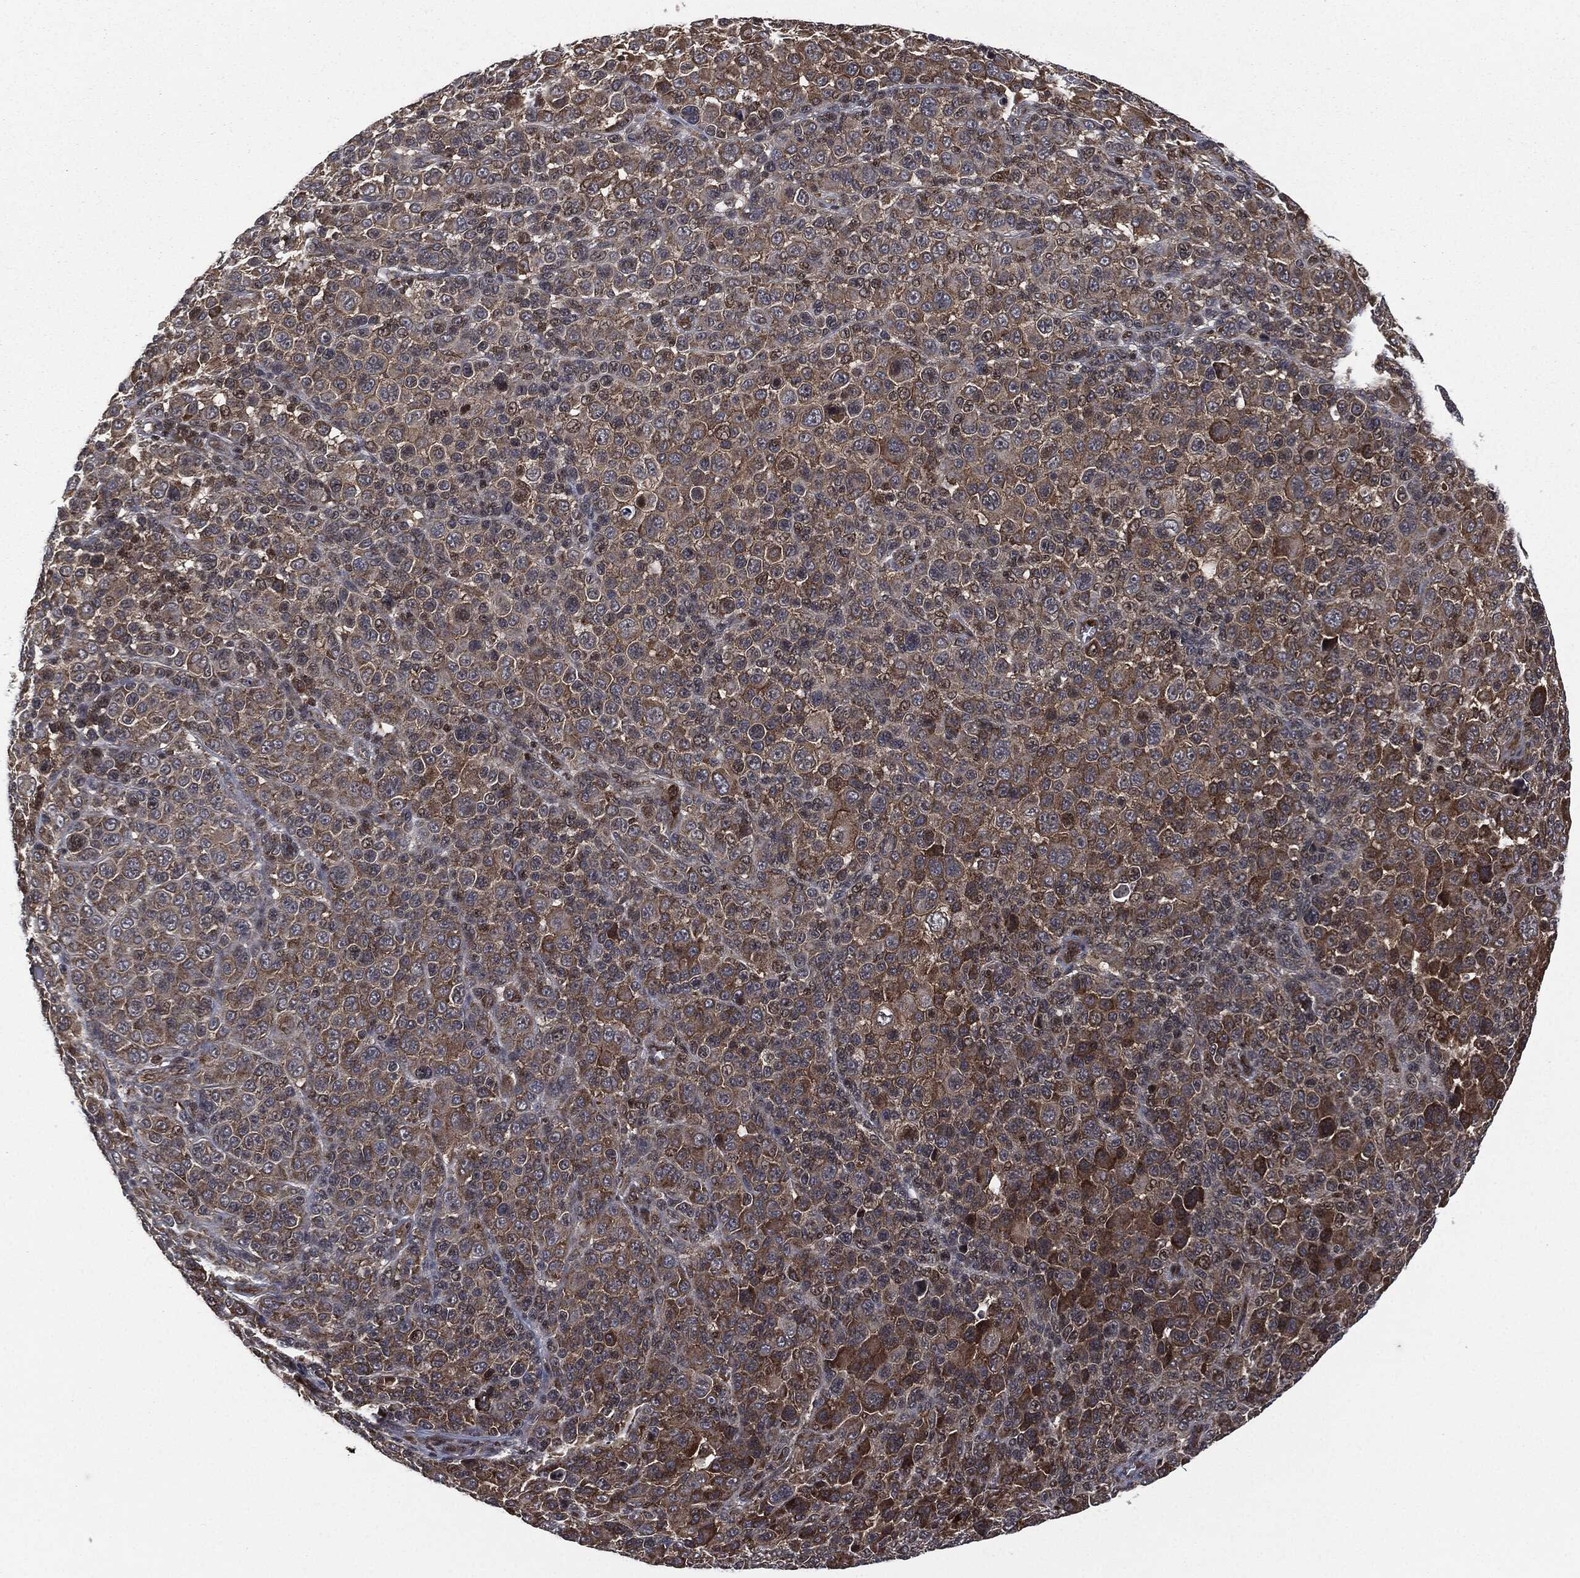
{"staining": {"intensity": "strong", "quantity": "25%-75%", "location": "cytoplasmic/membranous"}, "tissue": "melanoma", "cell_type": "Tumor cells", "image_type": "cancer", "snomed": [{"axis": "morphology", "description": "Malignant melanoma, NOS"}, {"axis": "topography", "description": "Skin"}], "caption": "DAB (3,3'-diaminobenzidine) immunohistochemical staining of human melanoma exhibits strong cytoplasmic/membranous protein positivity in about 25%-75% of tumor cells.", "gene": "HRAS", "patient": {"sex": "female", "age": 57}}